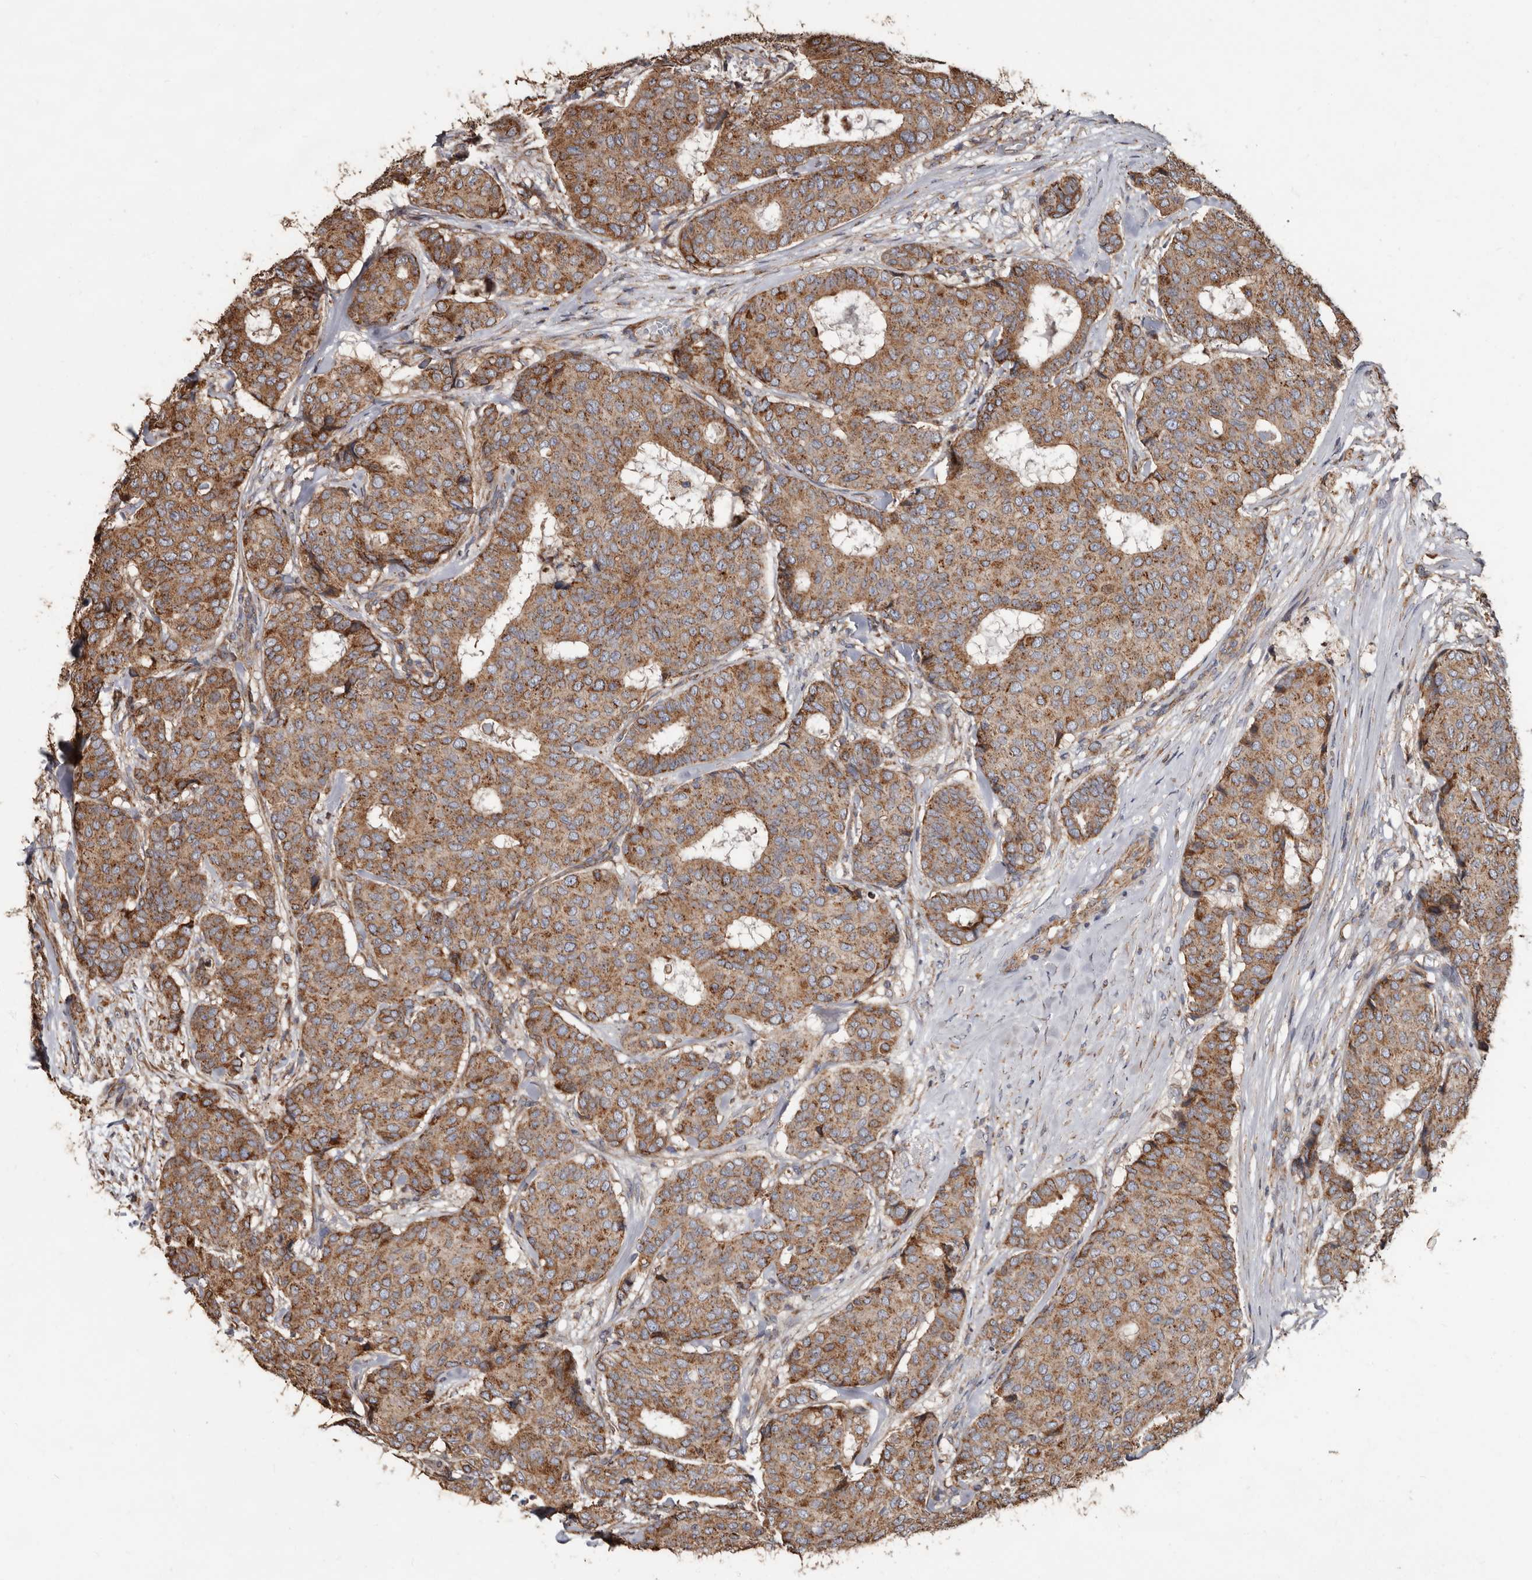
{"staining": {"intensity": "moderate", "quantity": ">75%", "location": "cytoplasmic/membranous"}, "tissue": "breast cancer", "cell_type": "Tumor cells", "image_type": "cancer", "snomed": [{"axis": "morphology", "description": "Duct carcinoma"}, {"axis": "topography", "description": "Breast"}], "caption": "This is an image of IHC staining of intraductal carcinoma (breast), which shows moderate expression in the cytoplasmic/membranous of tumor cells.", "gene": "OSGIN2", "patient": {"sex": "female", "age": 75}}